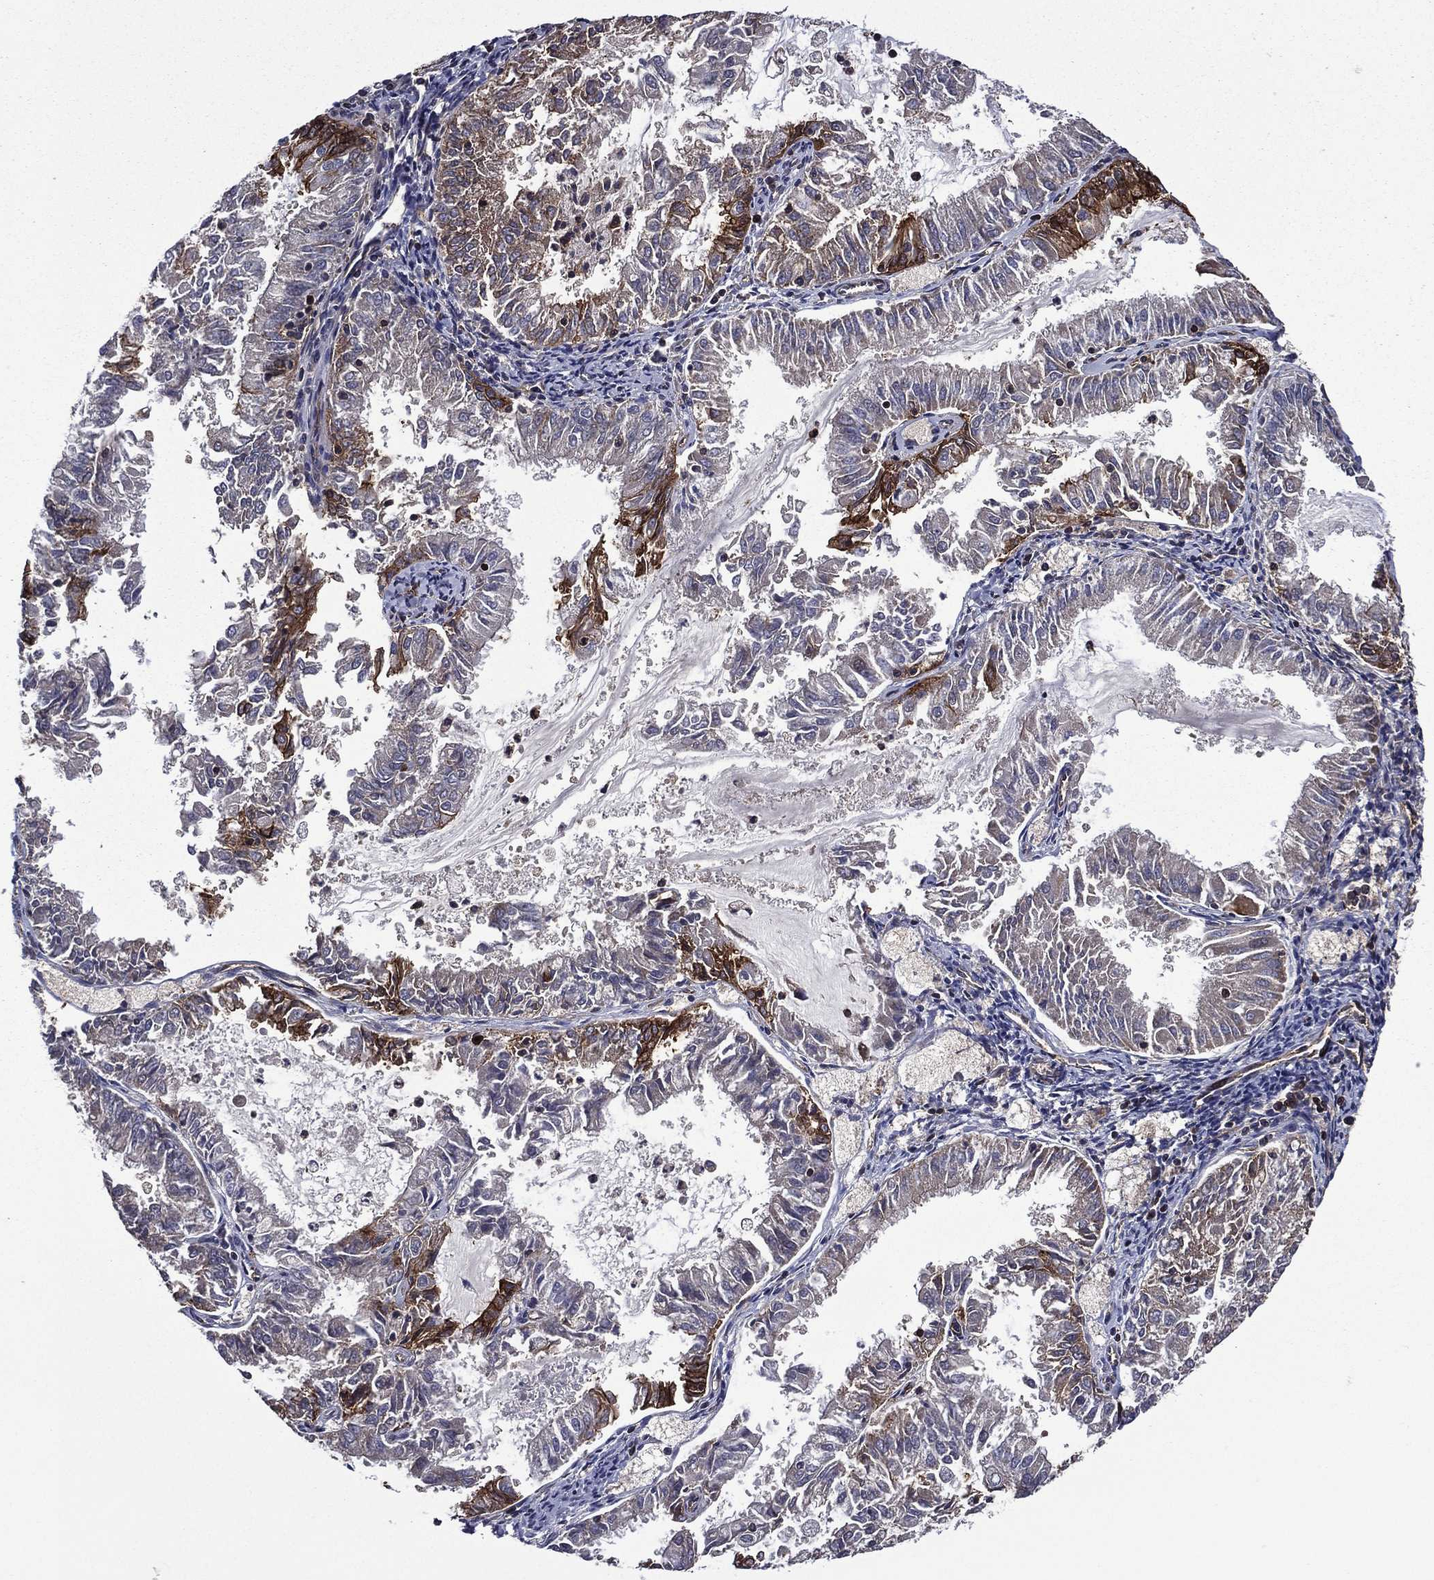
{"staining": {"intensity": "strong", "quantity": "<25%", "location": "cytoplasmic/membranous"}, "tissue": "endometrial cancer", "cell_type": "Tumor cells", "image_type": "cancer", "snomed": [{"axis": "morphology", "description": "Adenocarcinoma, NOS"}, {"axis": "topography", "description": "Endometrium"}], "caption": "Strong cytoplasmic/membranous positivity is appreciated in approximately <25% of tumor cells in endometrial cancer (adenocarcinoma). (DAB IHC with brightfield microscopy, high magnification).", "gene": "PLPP3", "patient": {"sex": "female", "age": 57}}